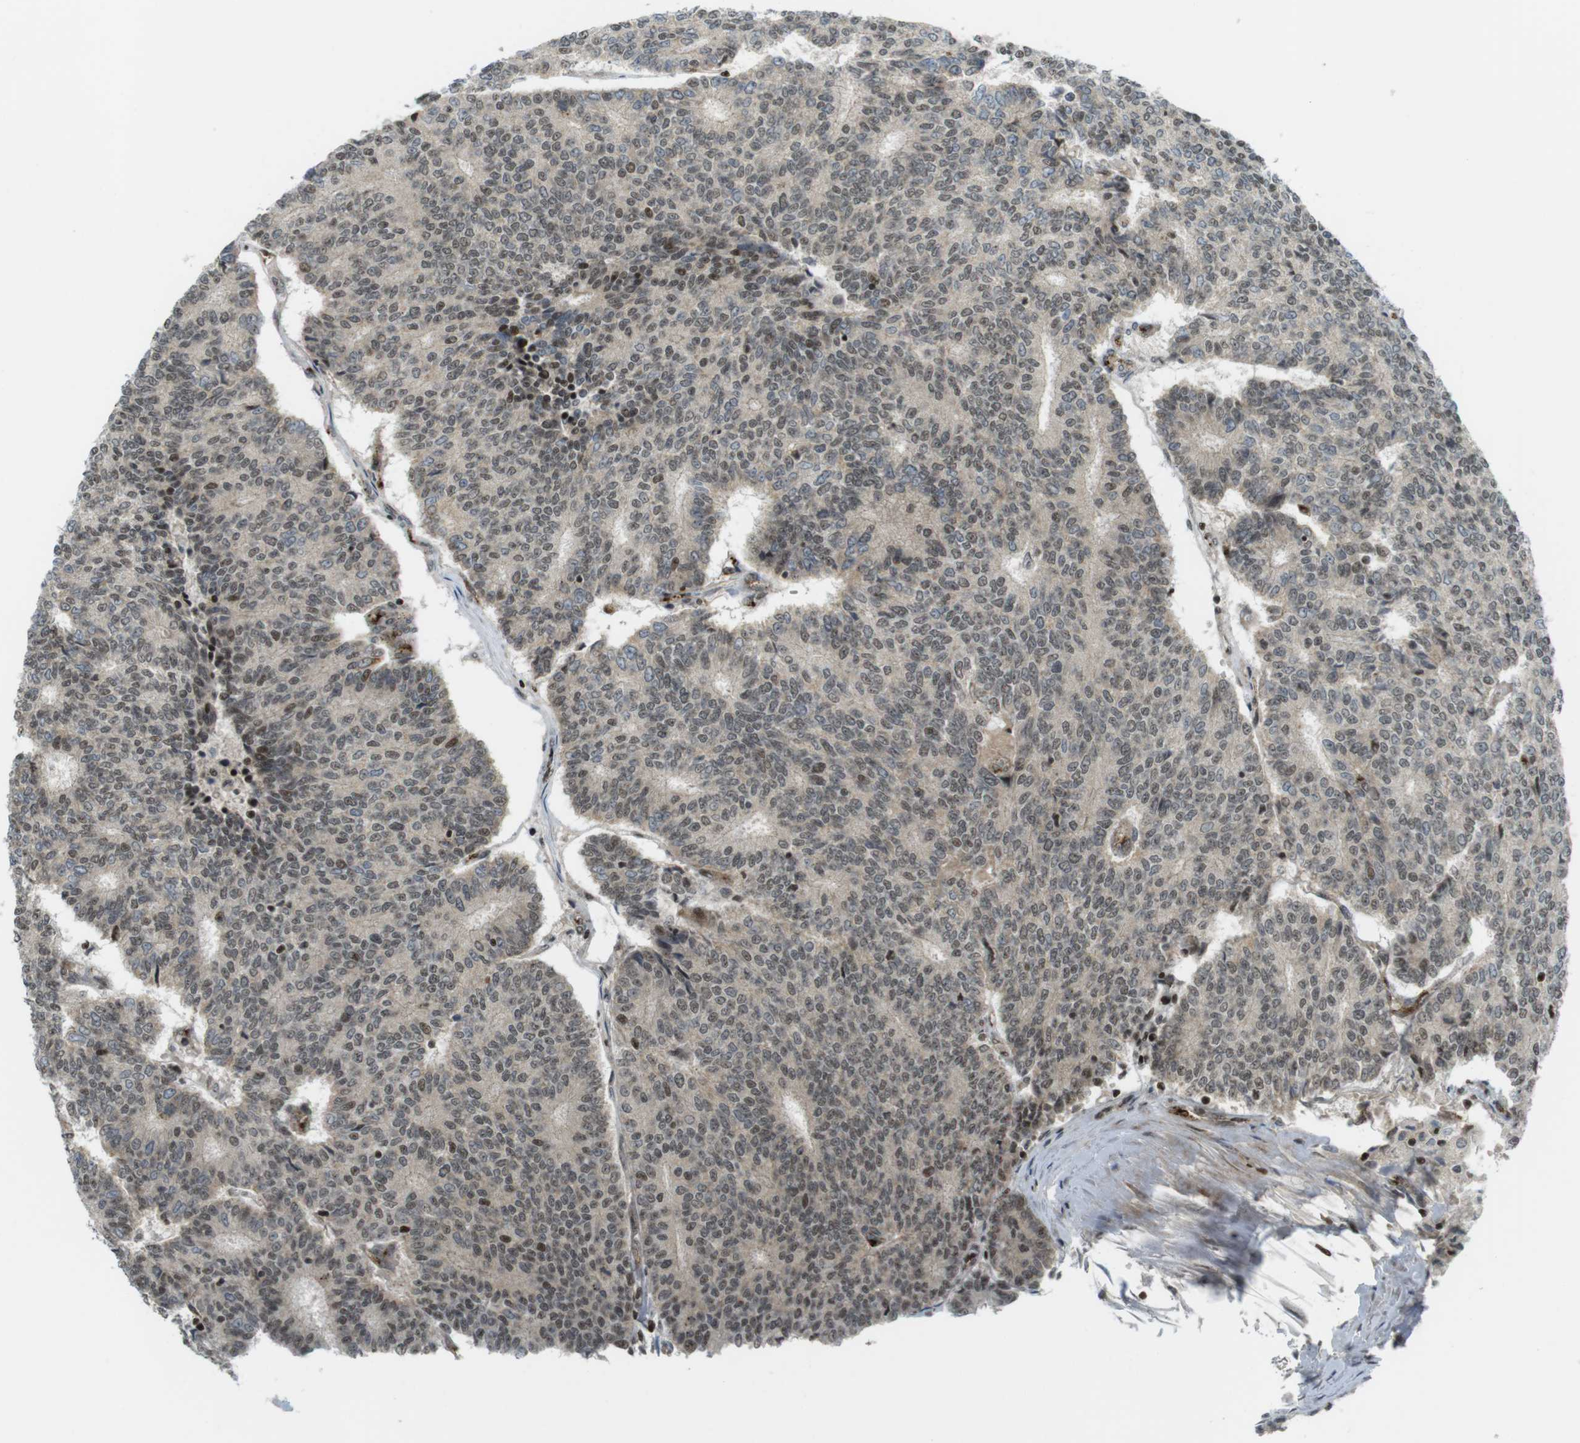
{"staining": {"intensity": "weak", "quantity": ">75%", "location": "cytoplasmic/membranous,nuclear"}, "tissue": "prostate cancer", "cell_type": "Tumor cells", "image_type": "cancer", "snomed": [{"axis": "morphology", "description": "Normal tissue, NOS"}, {"axis": "morphology", "description": "Adenocarcinoma, High grade"}, {"axis": "topography", "description": "Prostate"}, {"axis": "topography", "description": "Seminal veicle"}], "caption": "The photomicrograph demonstrates a brown stain indicating the presence of a protein in the cytoplasmic/membranous and nuclear of tumor cells in prostate cancer (adenocarcinoma (high-grade)).", "gene": "PPP1R13B", "patient": {"sex": "male", "age": 55}}